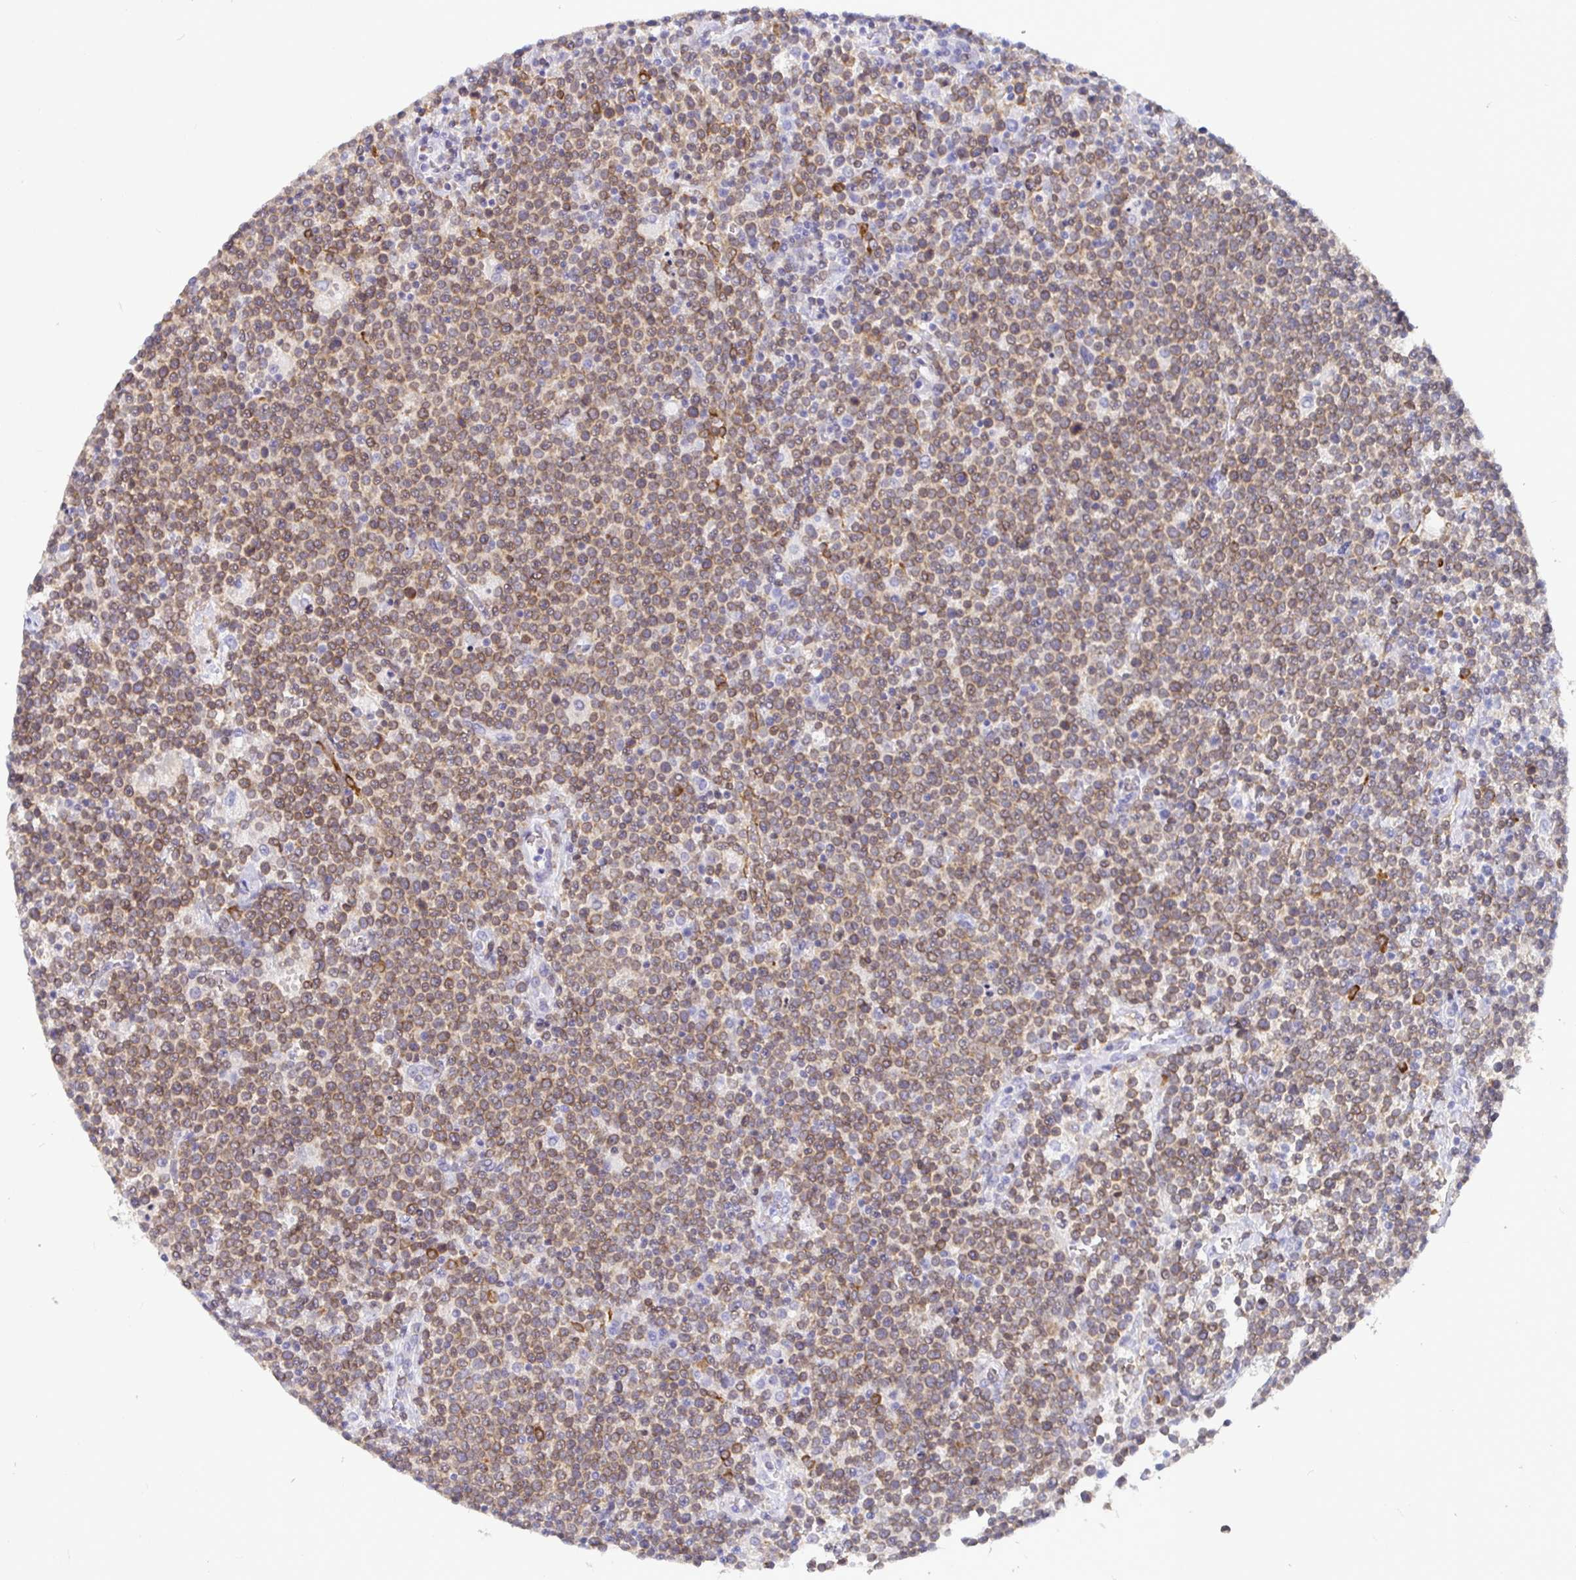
{"staining": {"intensity": "moderate", "quantity": ">75%", "location": "cytoplasmic/membranous"}, "tissue": "lymphoma", "cell_type": "Tumor cells", "image_type": "cancer", "snomed": [{"axis": "morphology", "description": "Malignant lymphoma, non-Hodgkin's type, High grade"}, {"axis": "topography", "description": "Lymph node"}], "caption": "Immunohistochemistry staining of lymphoma, which demonstrates medium levels of moderate cytoplasmic/membranous positivity in about >75% of tumor cells indicating moderate cytoplasmic/membranous protein expression. The staining was performed using DAB (3,3'-diaminobenzidine) (brown) for protein detection and nuclei were counterstained in hematoxylin (blue).", "gene": "TP53I11", "patient": {"sex": "male", "age": 61}}